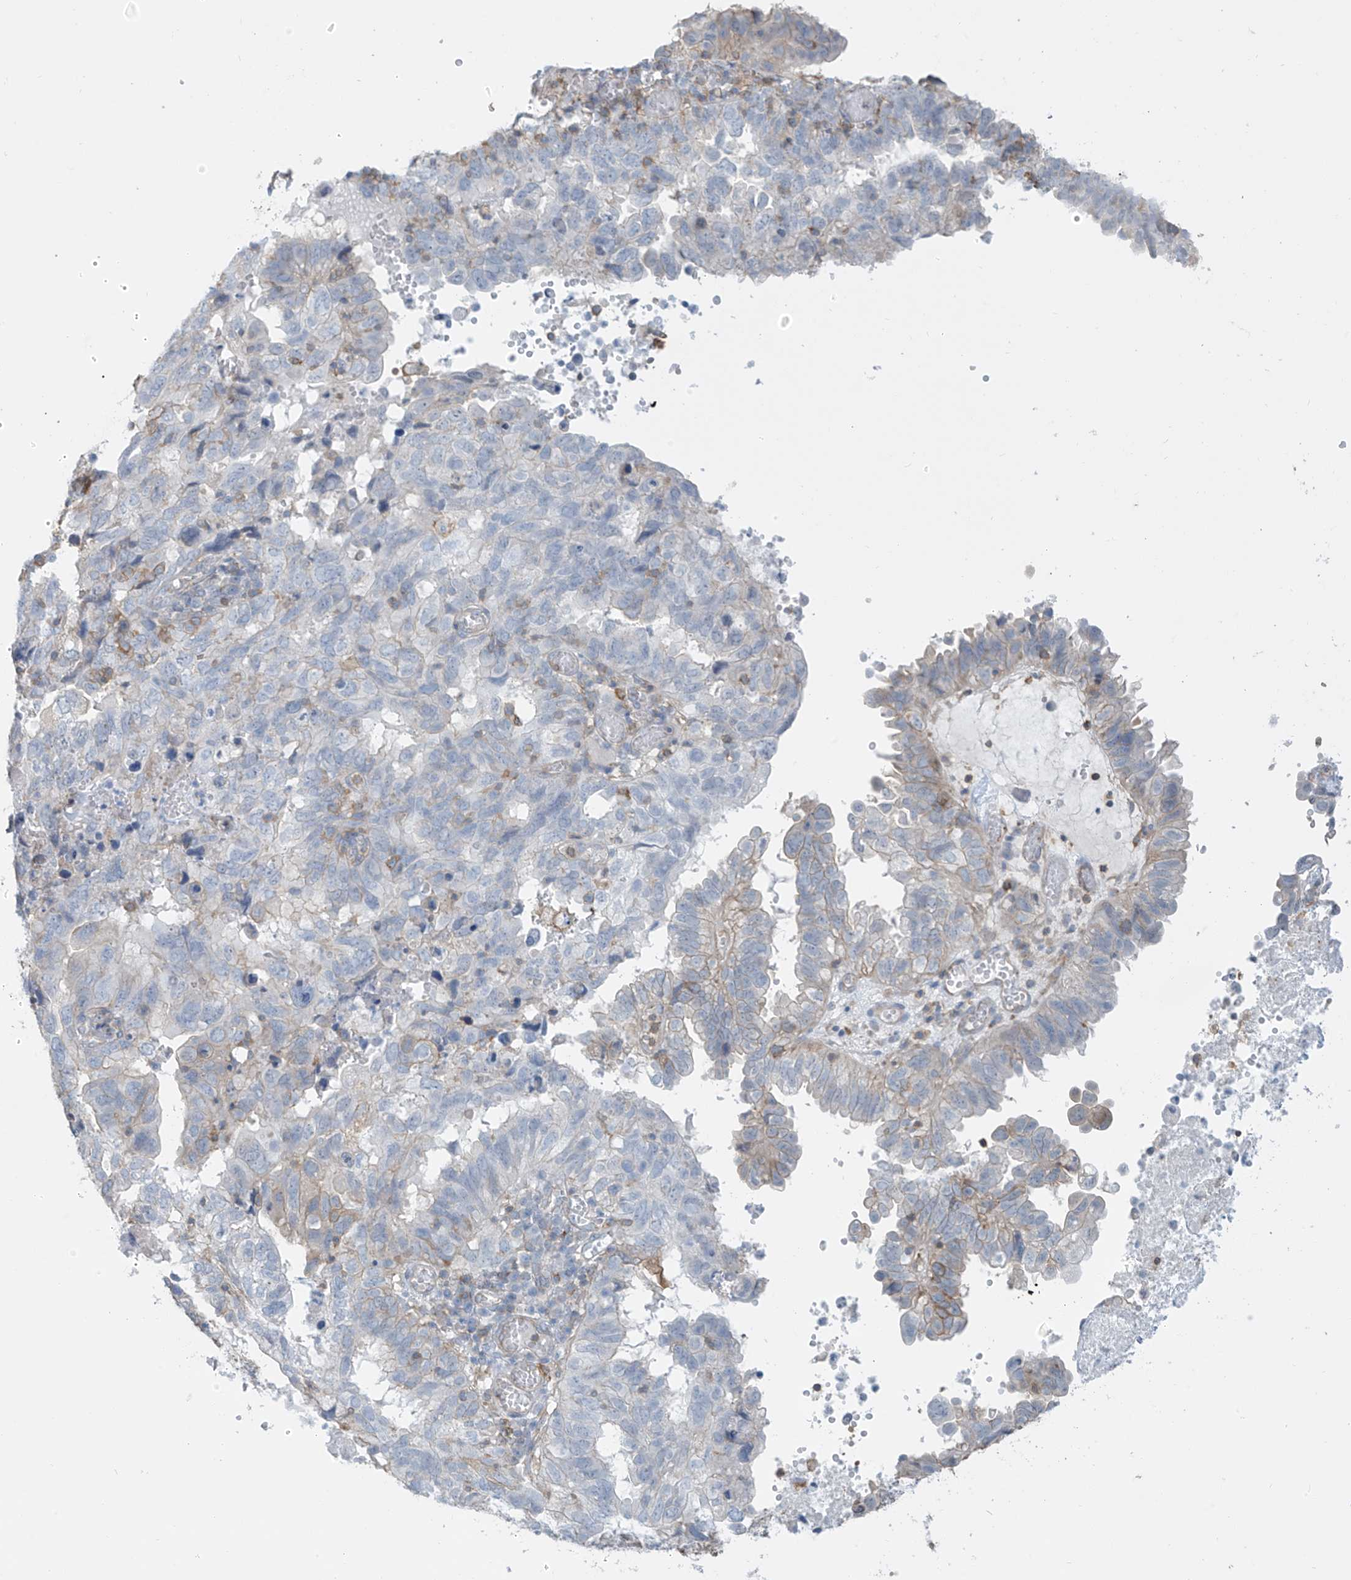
{"staining": {"intensity": "weak", "quantity": "<25%", "location": "cytoplasmic/membranous"}, "tissue": "endometrial cancer", "cell_type": "Tumor cells", "image_type": "cancer", "snomed": [{"axis": "morphology", "description": "Adenocarcinoma, NOS"}, {"axis": "topography", "description": "Uterus"}], "caption": "Immunohistochemistry (IHC) photomicrograph of neoplastic tissue: endometrial adenocarcinoma stained with DAB reveals no significant protein expression in tumor cells. Nuclei are stained in blue.", "gene": "ZNF846", "patient": {"sex": "female", "age": 77}}